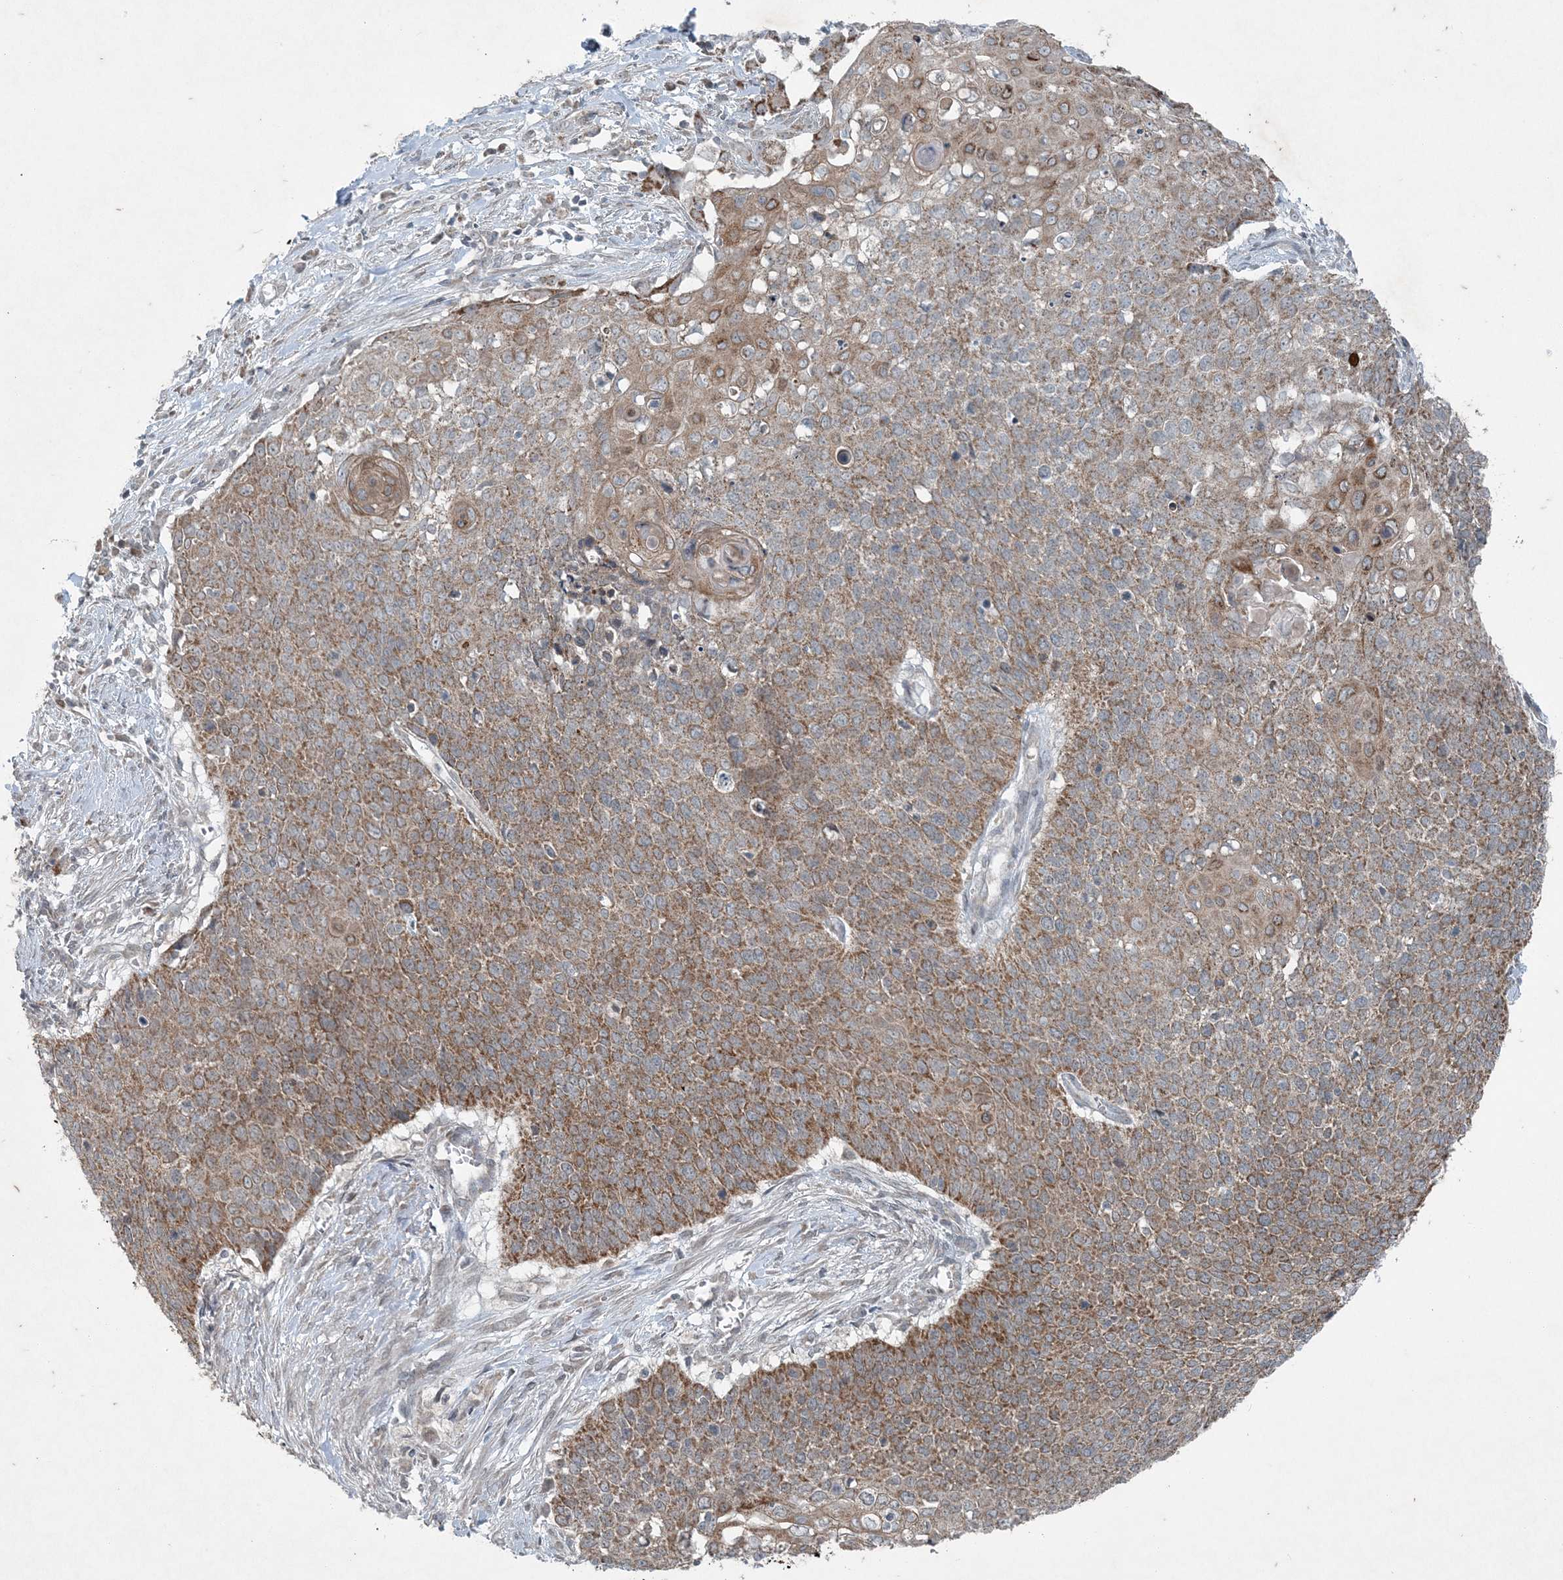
{"staining": {"intensity": "moderate", "quantity": ">75%", "location": "cytoplasmic/membranous"}, "tissue": "cervical cancer", "cell_type": "Tumor cells", "image_type": "cancer", "snomed": [{"axis": "morphology", "description": "Squamous cell carcinoma, NOS"}, {"axis": "topography", "description": "Cervix"}], "caption": "Immunohistochemistry (IHC) micrograph of neoplastic tissue: cervical cancer stained using IHC reveals medium levels of moderate protein expression localized specifically in the cytoplasmic/membranous of tumor cells, appearing as a cytoplasmic/membranous brown color.", "gene": "PC", "patient": {"sex": "female", "age": 39}}